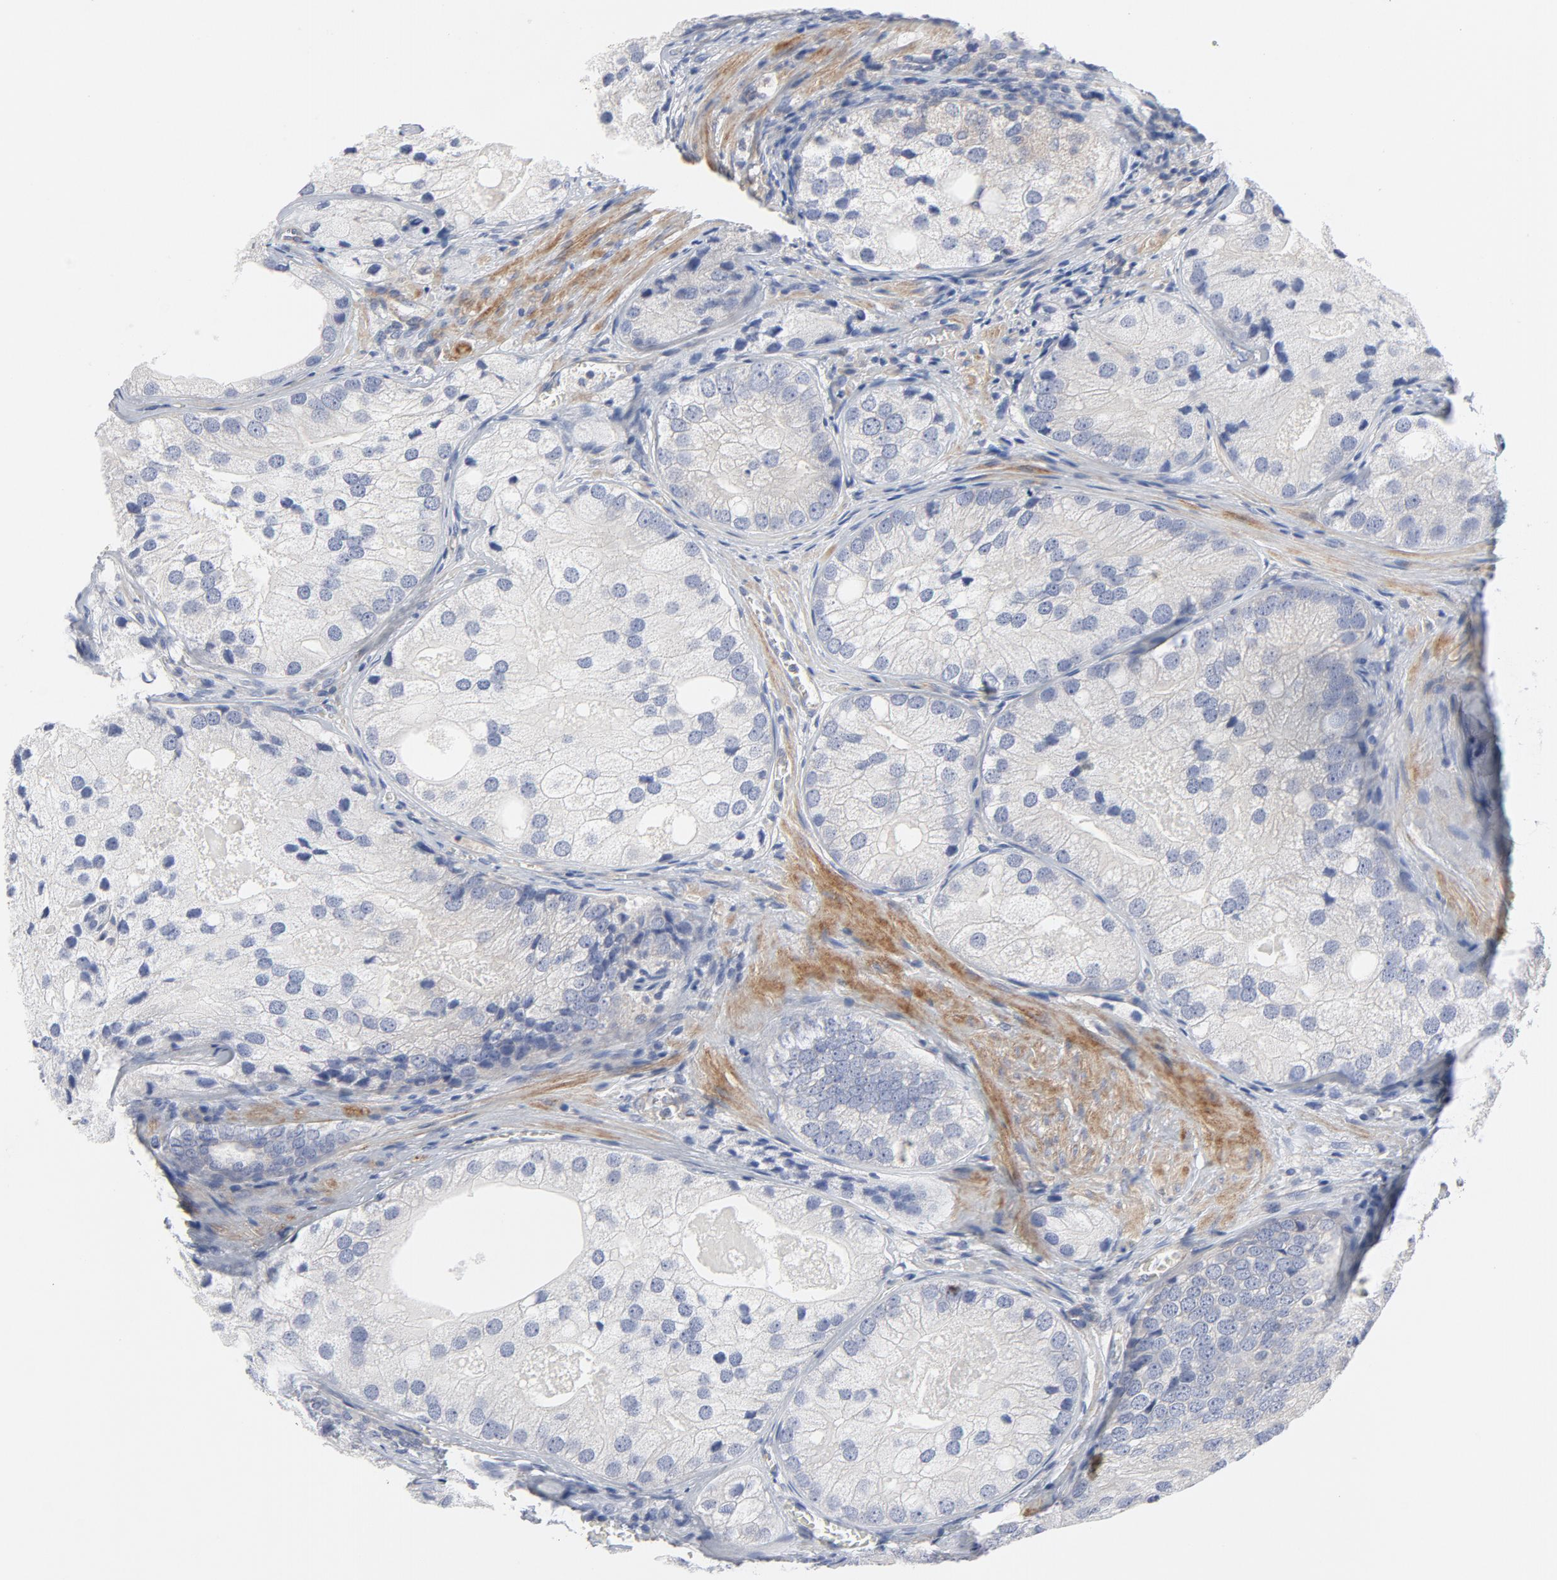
{"staining": {"intensity": "negative", "quantity": "none", "location": "none"}, "tissue": "prostate cancer", "cell_type": "Tumor cells", "image_type": "cancer", "snomed": [{"axis": "morphology", "description": "Adenocarcinoma, Low grade"}, {"axis": "topography", "description": "Prostate"}], "caption": "This is an IHC photomicrograph of prostate cancer. There is no positivity in tumor cells.", "gene": "ROCK1", "patient": {"sex": "male", "age": 69}}